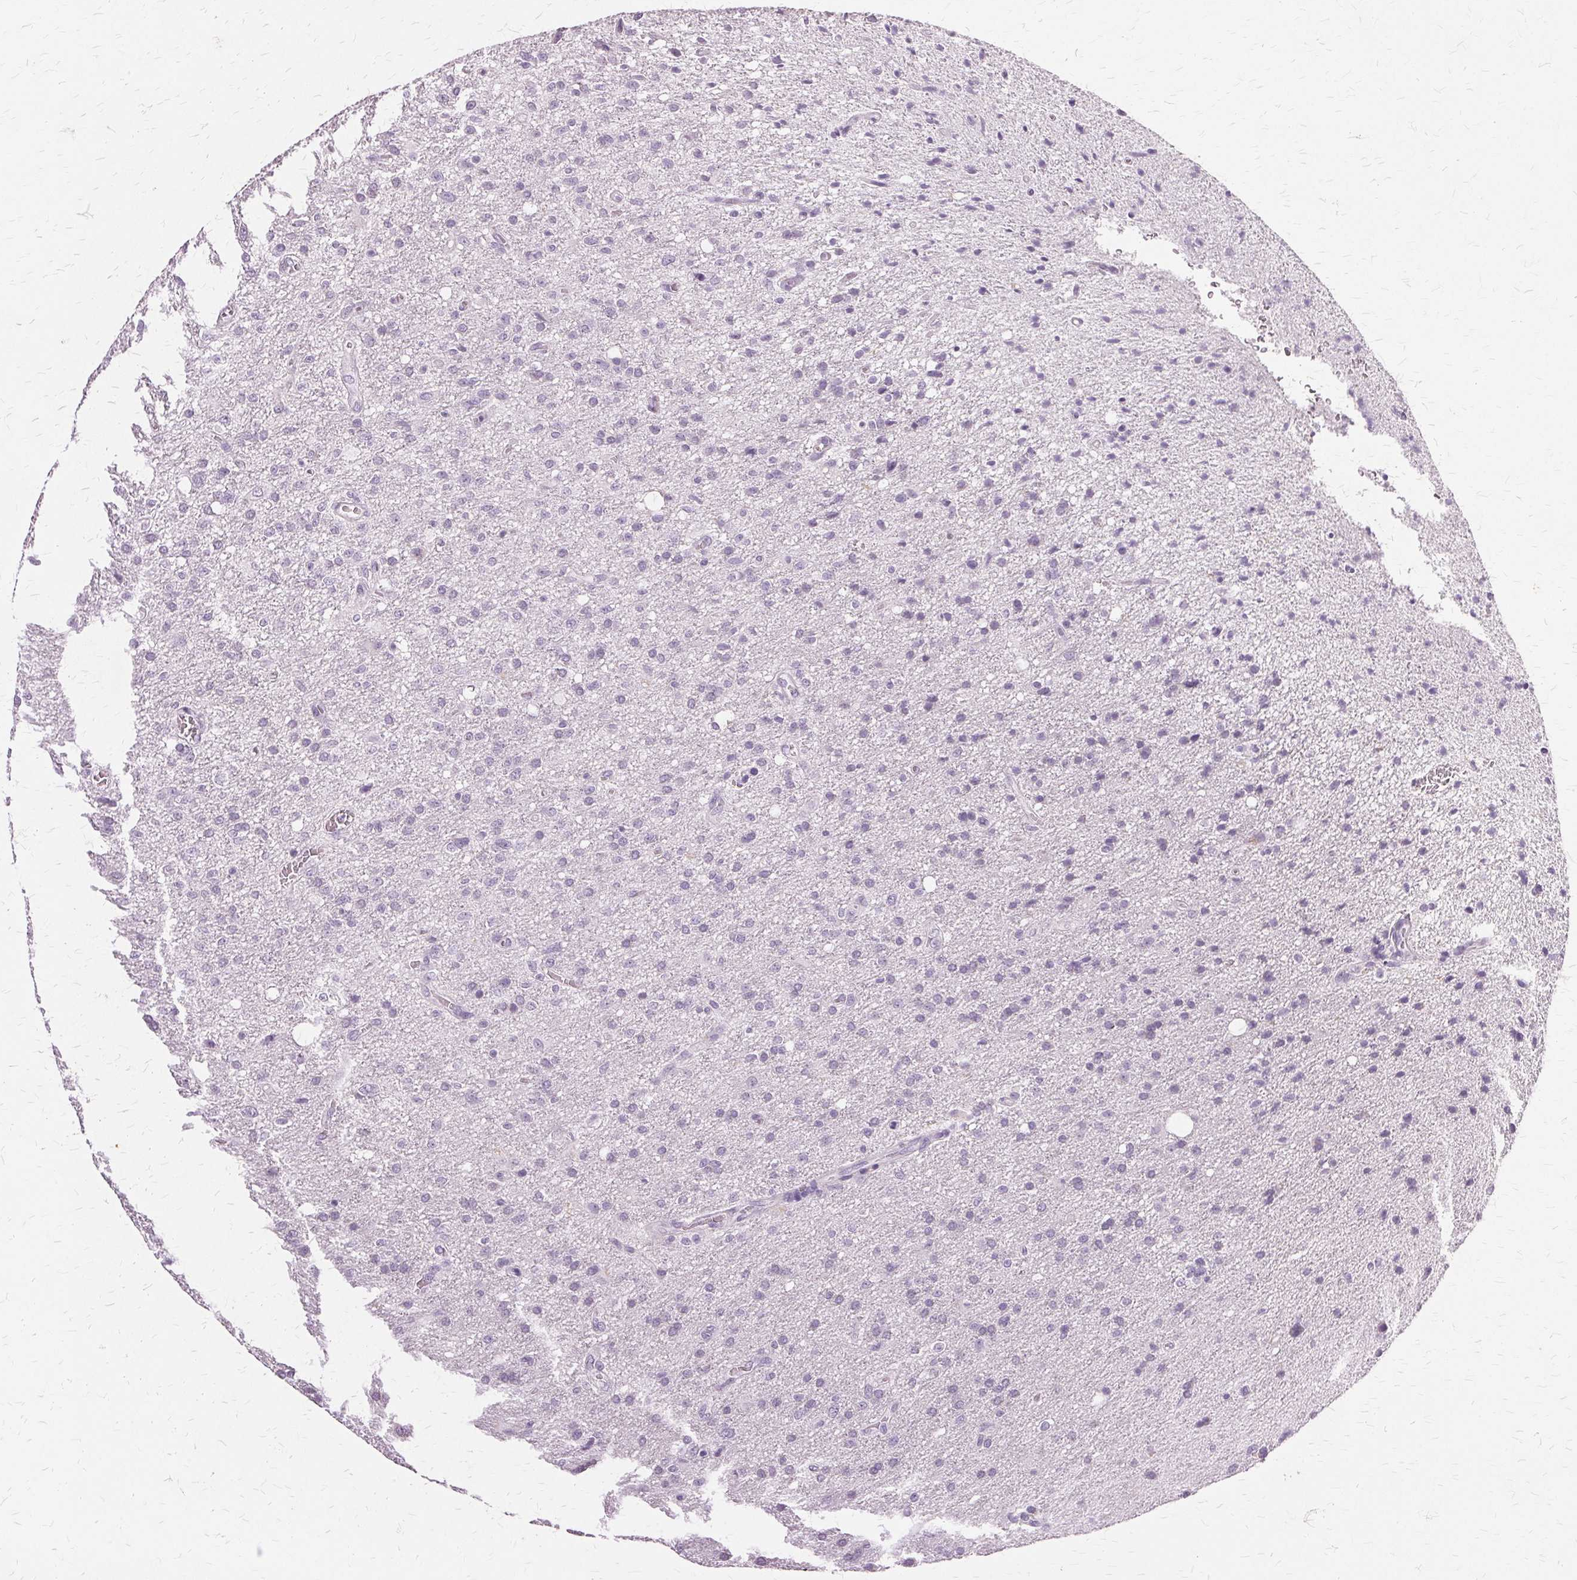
{"staining": {"intensity": "negative", "quantity": "none", "location": "none"}, "tissue": "glioma", "cell_type": "Tumor cells", "image_type": "cancer", "snomed": [{"axis": "morphology", "description": "Glioma, malignant, Low grade"}, {"axis": "topography", "description": "Brain"}], "caption": "Tumor cells show no significant protein staining in low-grade glioma (malignant).", "gene": "SLC45A3", "patient": {"sex": "male", "age": 66}}